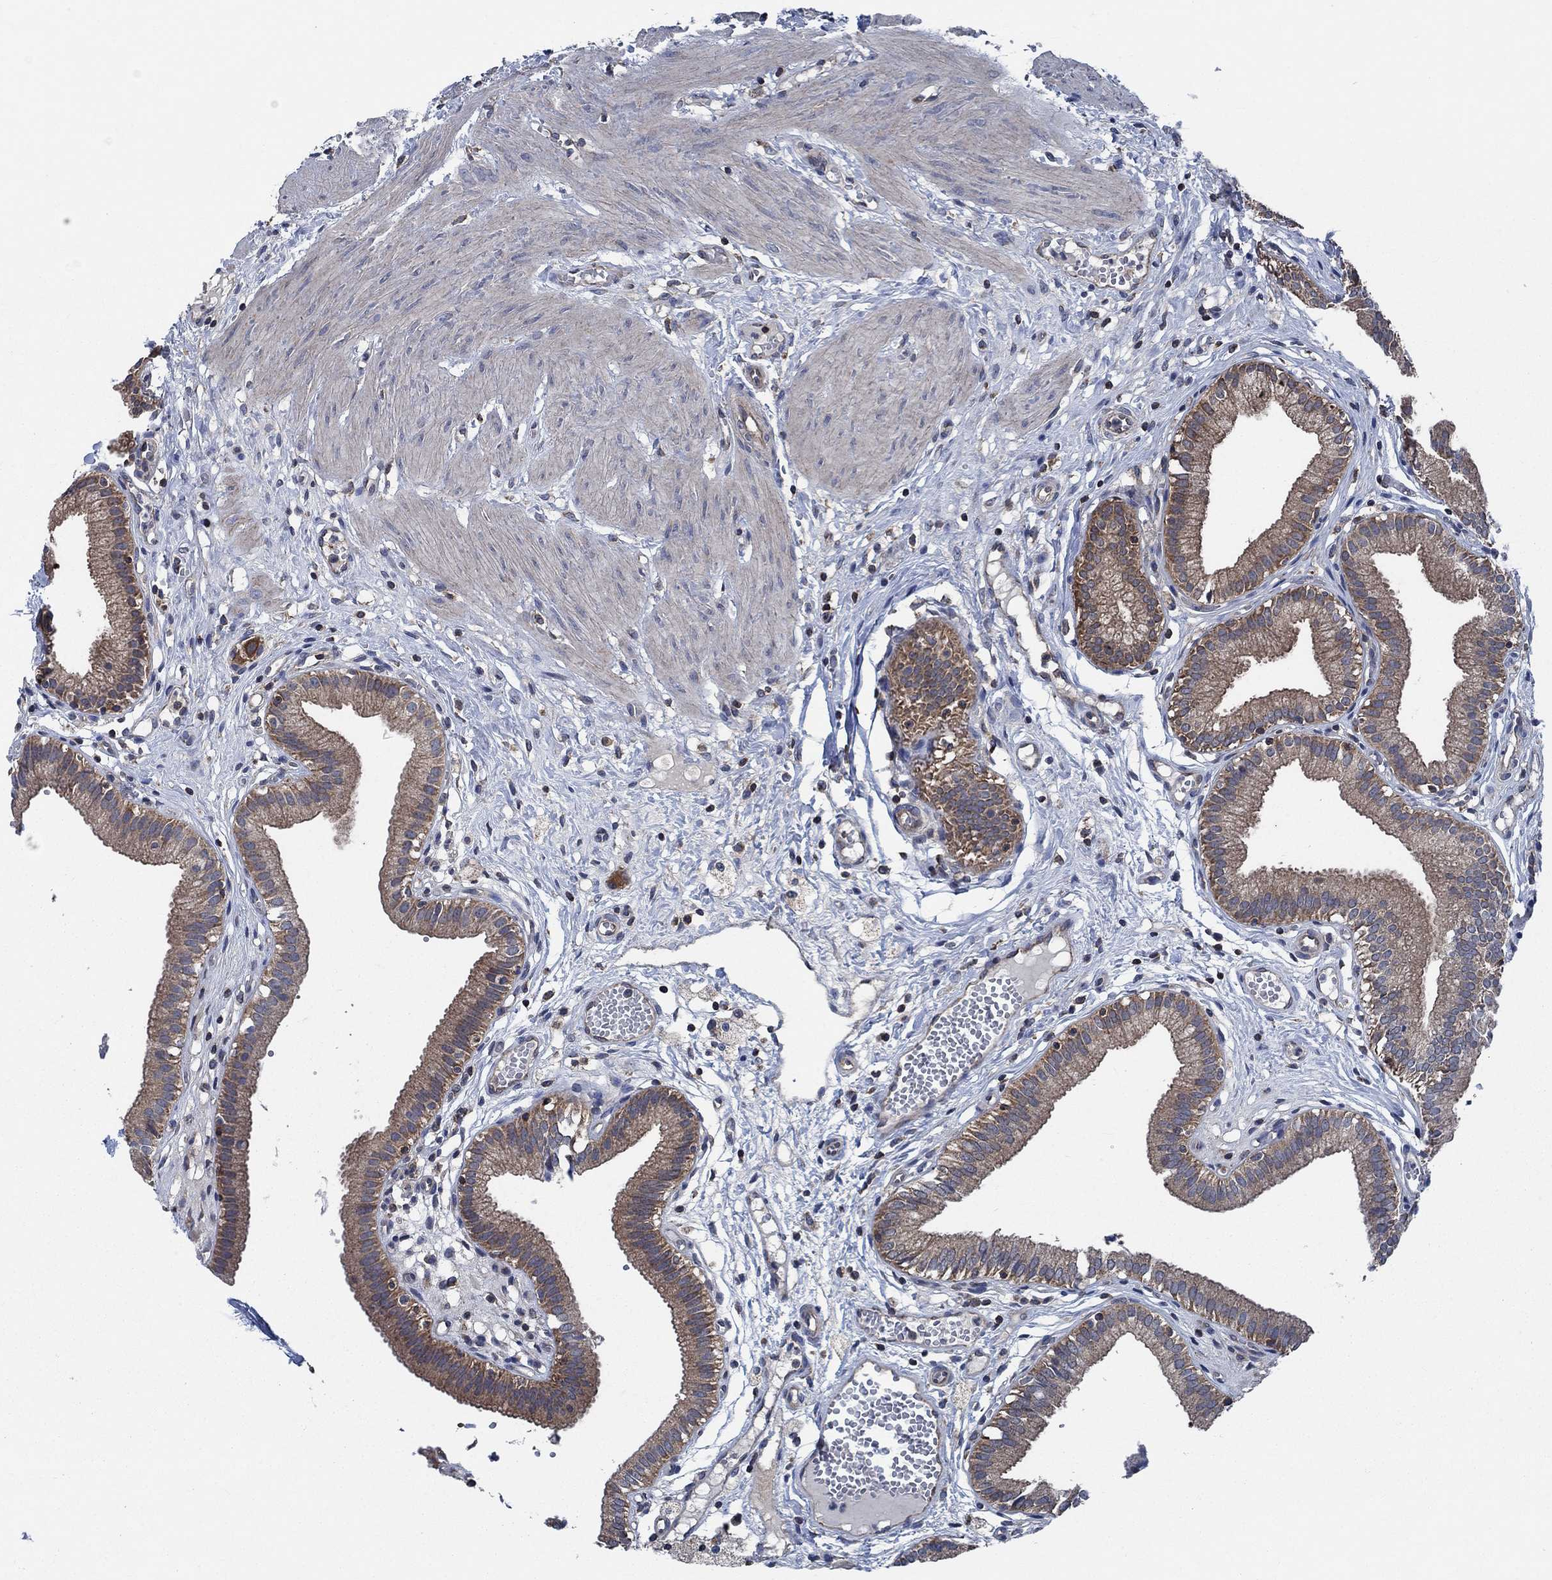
{"staining": {"intensity": "moderate", "quantity": ">75%", "location": "cytoplasmic/membranous"}, "tissue": "gallbladder", "cell_type": "Glandular cells", "image_type": "normal", "snomed": [{"axis": "morphology", "description": "Normal tissue, NOS"}, {"axis": "topography", "description": "Gallbladder"}], "caption": "A medium amount of moderate cytoplasmic/membranous expression is present in approximately >75% of glandular cells in unremarkable gallbladder.", "gene": "STXBP6", "patient": {"sex": "female", "age": 24}}